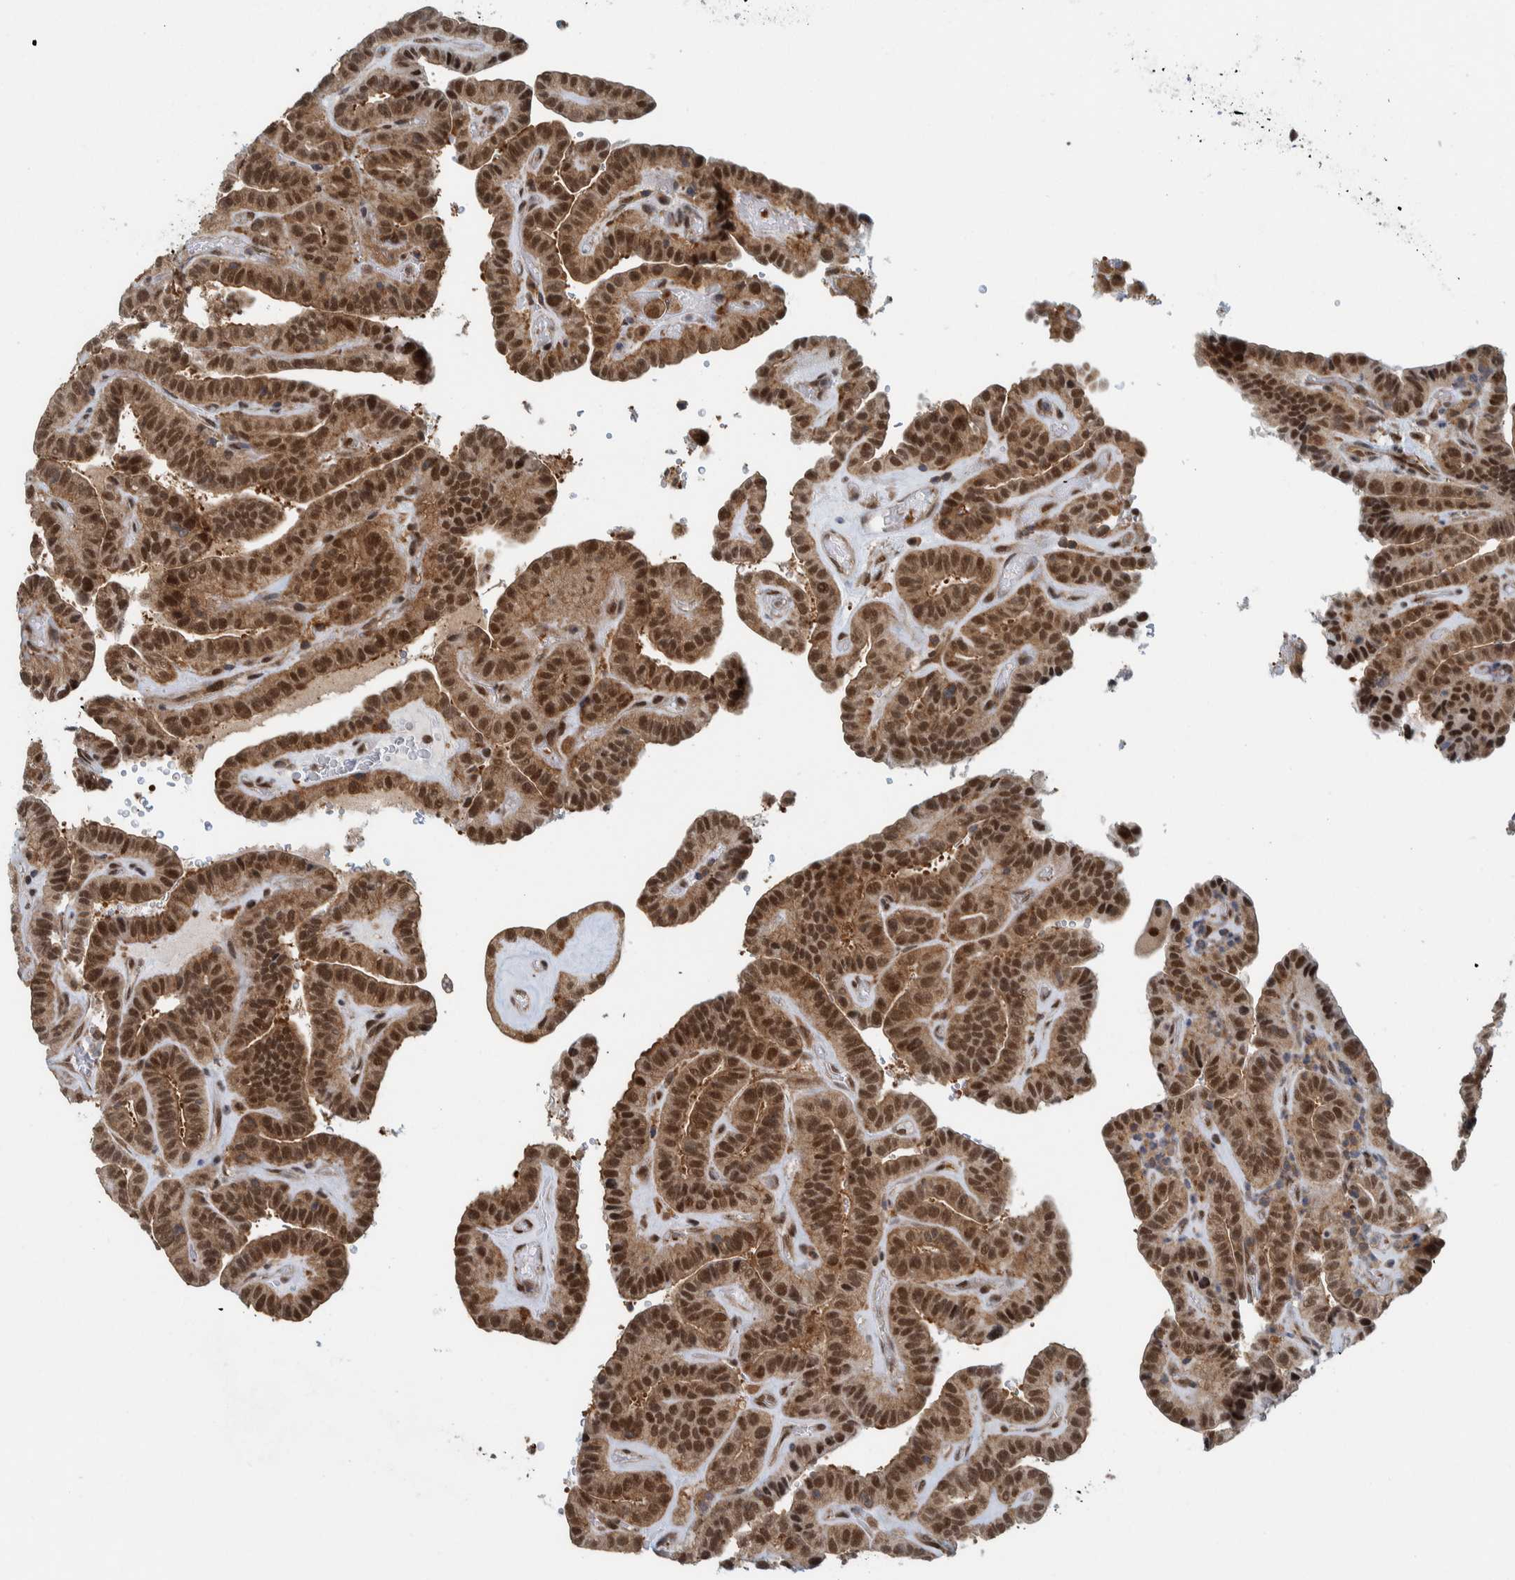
{"staining": {"intensity": "strong", "quantity": ">75%", "location": "nuclear"}, "tissue": "thyroid cancer", "cell_type": "Tumor cells", "image_type": "cancer", "snomed": [{"axis": "morphology", "description": "Papillary adenocarcinoma, NOS"}, {"axis": "topography", "description": "Thyroid gland"}], "caption": "Protein expression analysis of human thyroid papillary adenocarcinoma reveals strong nuclear expression in approximately >75% of tumor cells.", "gene": "COPS3", "patient": {"sex": "male", "age": 77}}